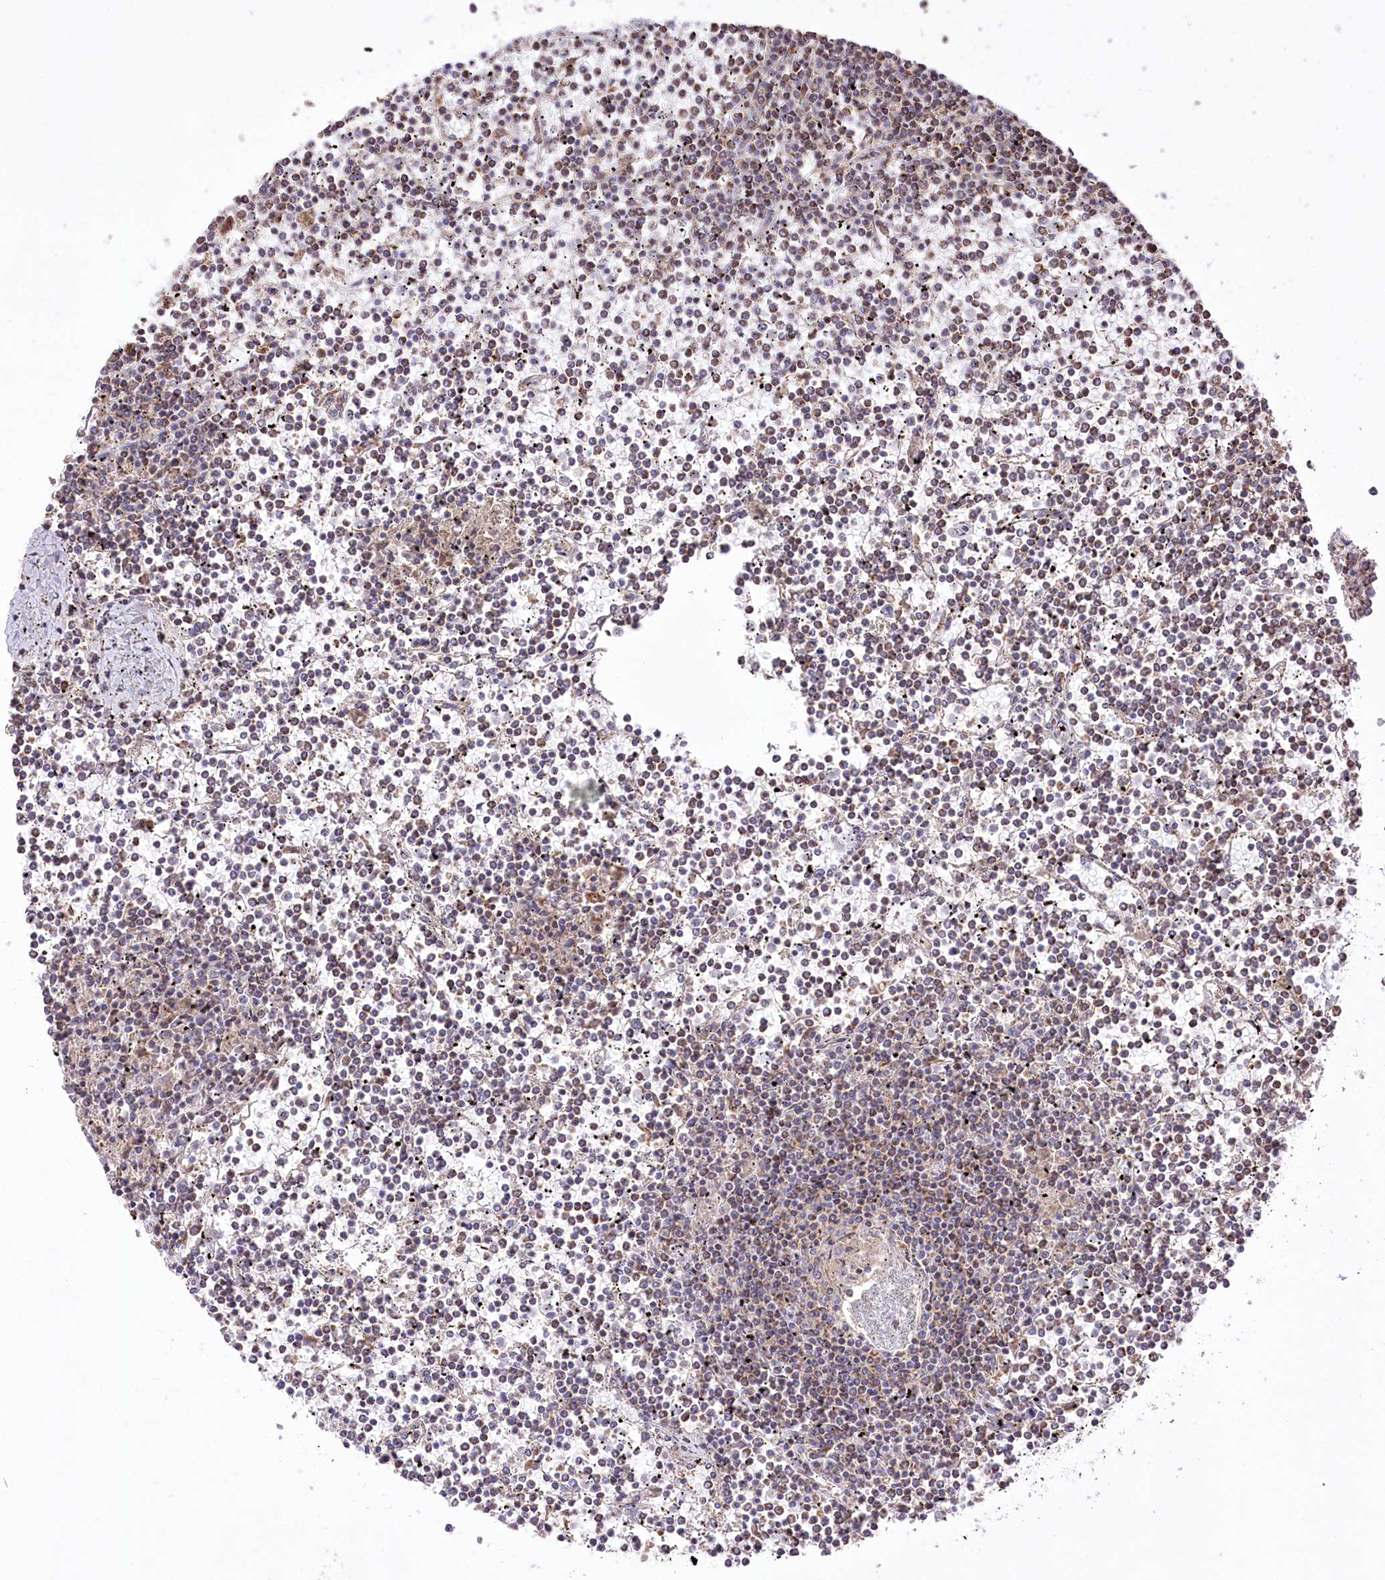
{"staining": {"intensity": "weak", "quantity": "<25%", "location": "cytoplasmic/membranous"}, "tissue": "lymphoma", "cell_type": "Tumor cells", "image_type": "cancer", "snomed": [{"axis": "morphology", "description": "Malignant lymphoma, non-Hodgkin's type, Low grade"}, {"axis": "topography", "description": "Spleen"}], "caption": "Tumor cells show no significant expression in low-grade malignant lymphoma, non-Hodgkin's type.", "gene": "XYLB", "patient": {"sex": "female", "age": 19}}